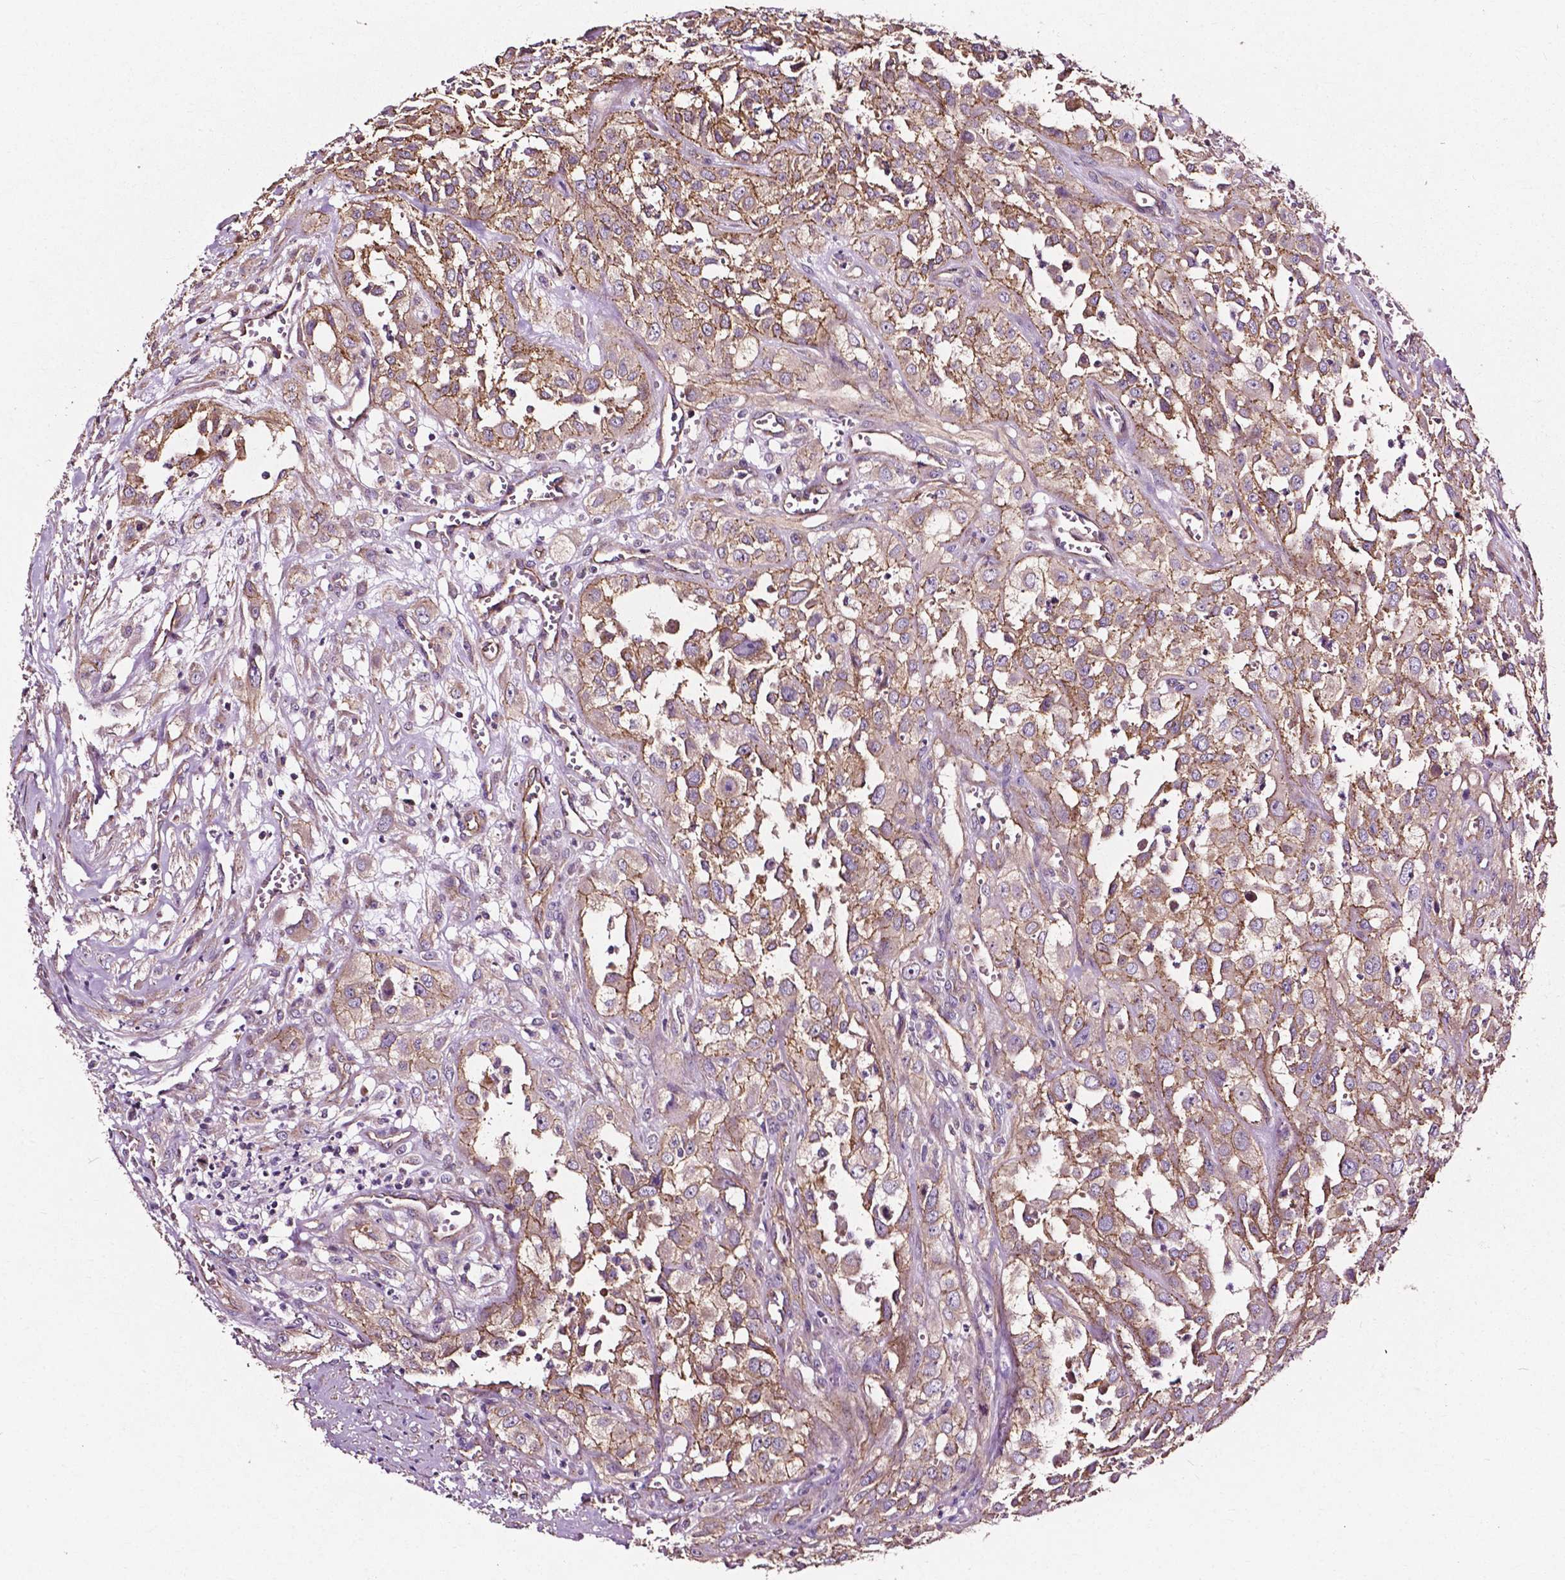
{"staining": {"intensity": "weak", "quantity": "25%-75%", "location": "cytoplasmic/membranous"}, "tissue": "urothelial cancer", "cell_type": "Tumor cells", "image_type": "cancer", "snomed": [{"axis": "morphology", "description": "Urothelial carcinoma, High grade"}, {"axis": "topography", "description": "Urinary bladder"}], "caption": "Weak cytoplasmic/membranous expression is seen in about 25%-75% of tumor cells in high-grade urothelial carcinoma. The staining was performed using DAB (3,3'-diaminobenzidine) to visualize the protein expression in brown, while the nuclei were stained in blue with hematoxylin (Magnification: 20x).", "gene": "ATG16L1", "patient": {"sex": "male", "age": 67}}